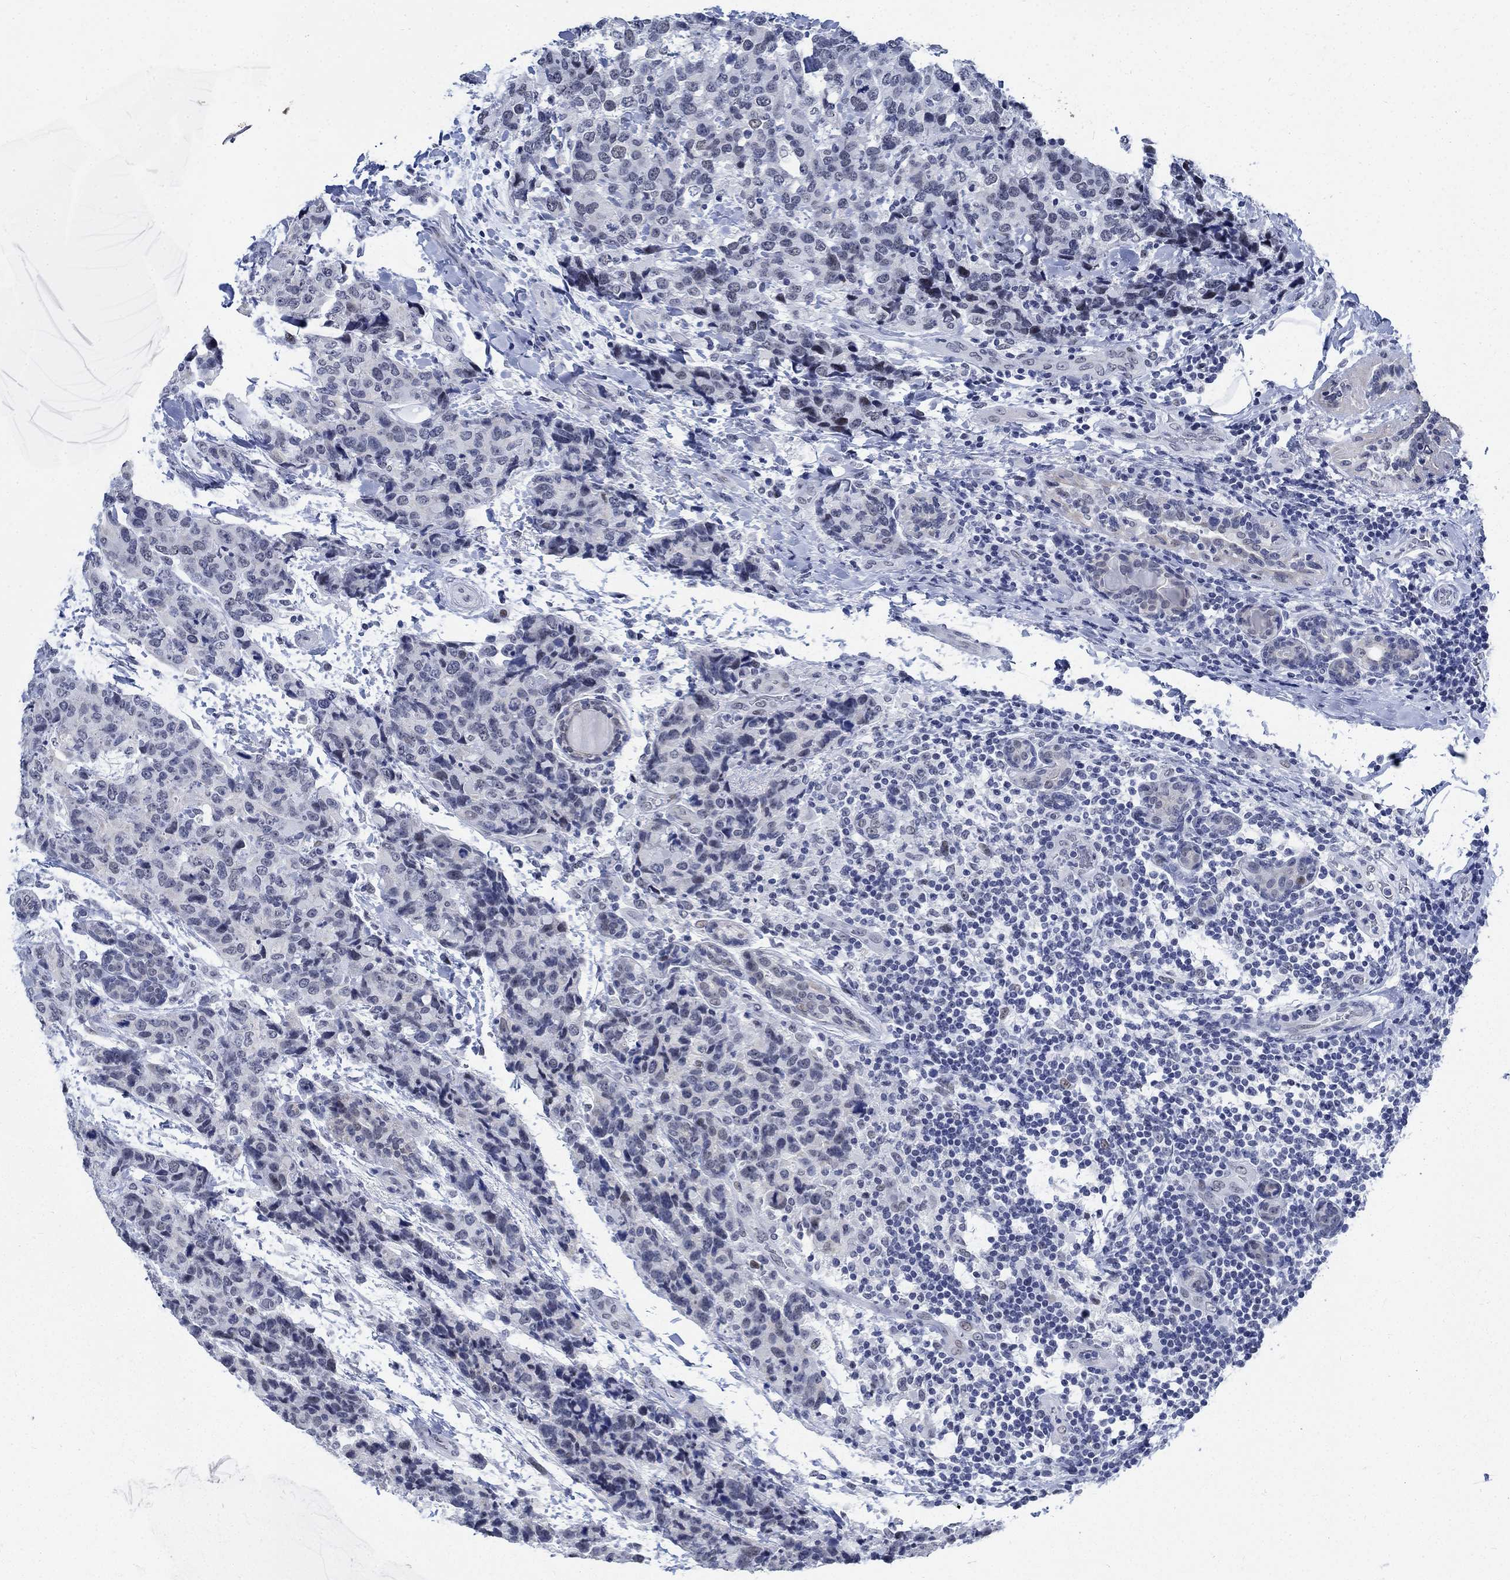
{"staining": {"intensity": "weak", "quantity": "<25%", "location": "nuclear"}, "tissue": "breast cancer", "cell_type": "Tumor cells", "image_type": "cancer", "snomed": [{"axis": "morphology", "description": "Lobular carcinoma"}, {"axis": "topography", "description": "Breast"}], "caption": "This histopathology image is of breast lobular carcinoma stained with IHC to label a protein in brown with the nuclei are counter-stained blue. There is no staining in tumor cells.", "gene": "DLK1", "patient": {"sex": "female", "age": 59}}